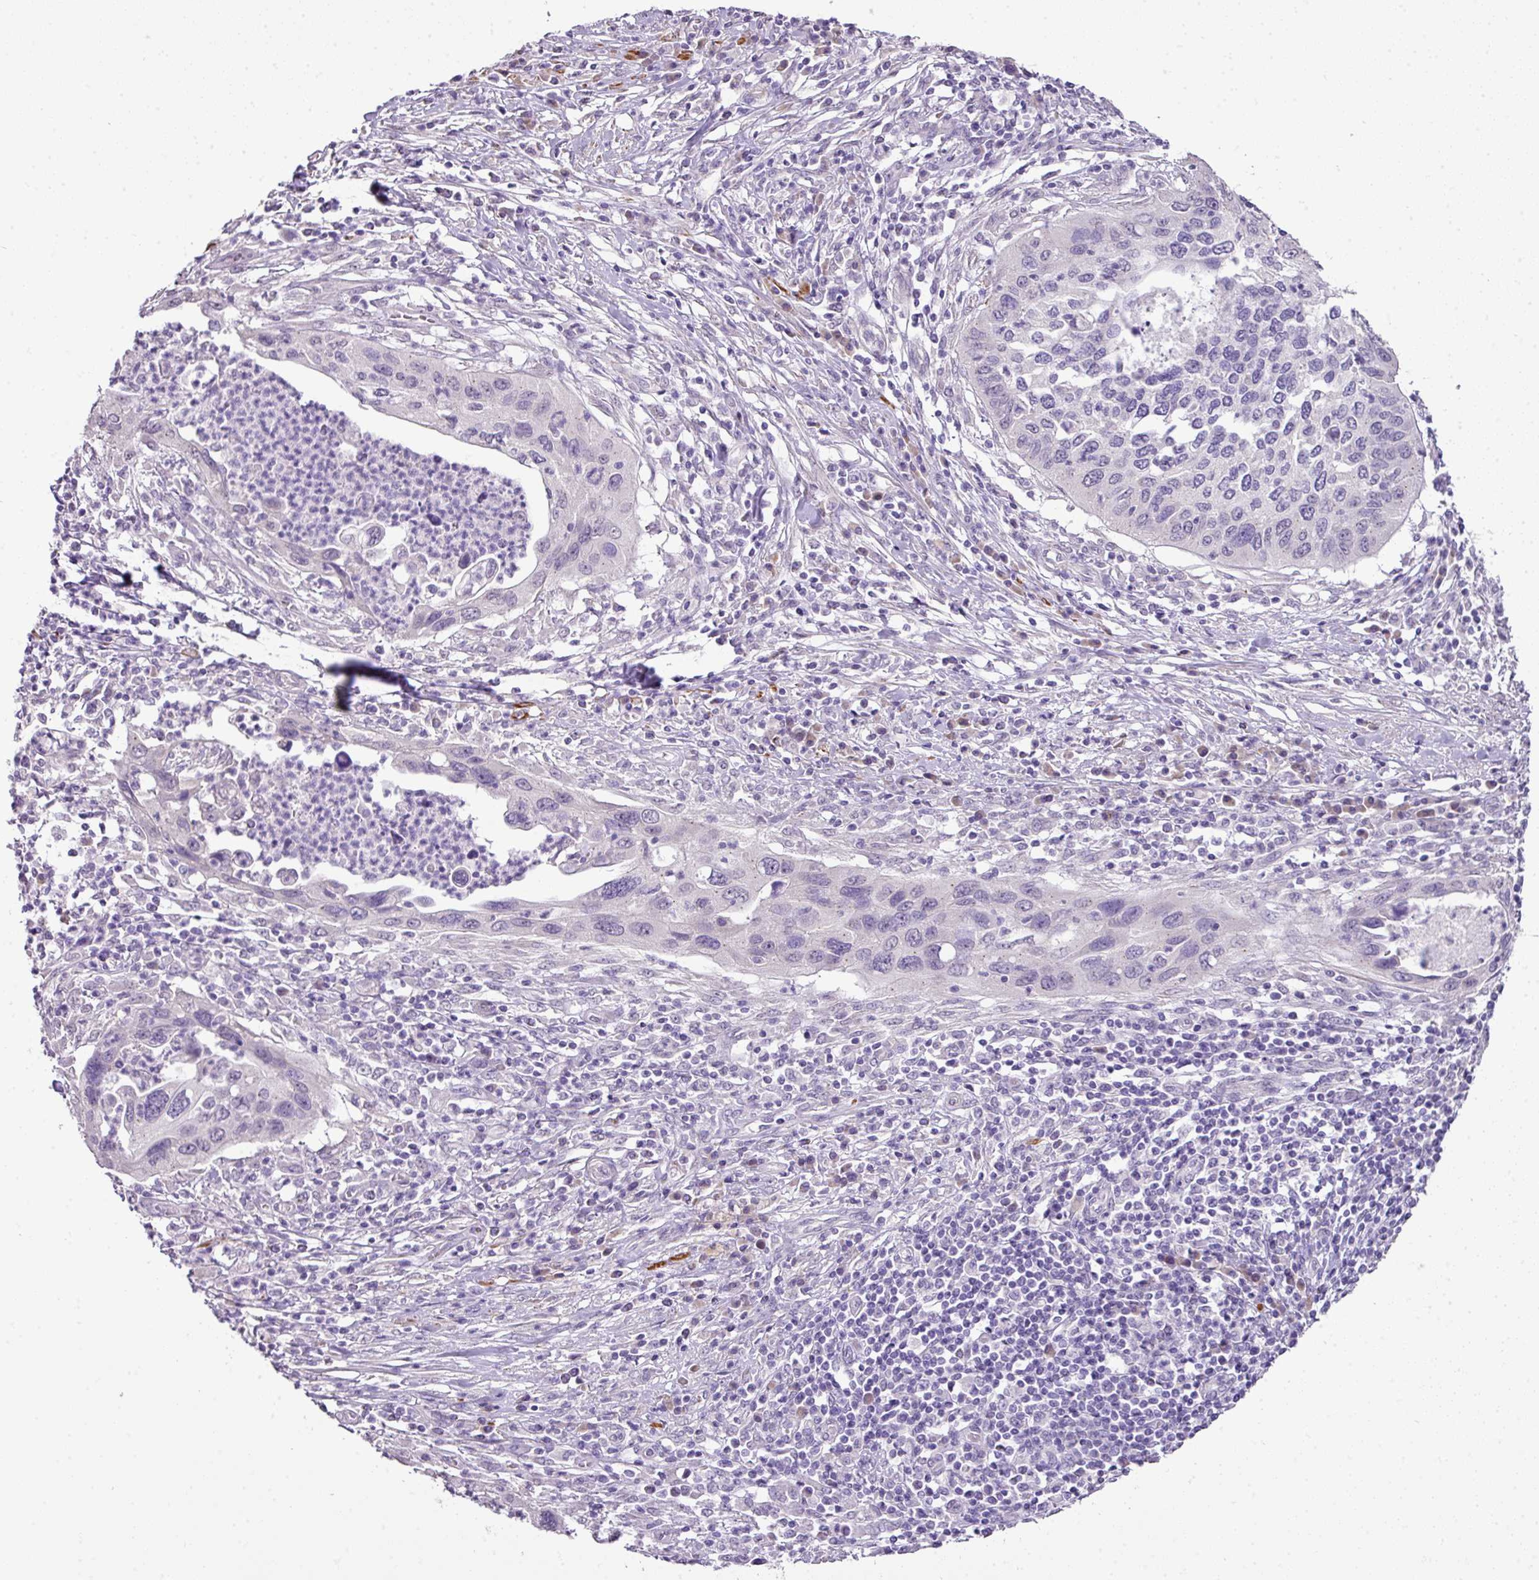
{"staining": {"intensity": "negative", "quantity": "none", "location": "none"}, "tissue": "cervical cancer", "cell_type": "Tumor cells", "image_type": "cancer", "snomed": [{"axis": "morphology", "description": "Squamous cell carcinoma, NOS"}, {"axis": "topography", "description": "Cervix"}], "caption": "Image shows no significant protein expression in tumor cells of squamous cell carcinoma (cervical). (DAB immunohistochemistry (IHC) visualized using brightfield microscopy, high magnification).", "gene": "DIP2A", "patient": {"sex": "female", "age": 38}}